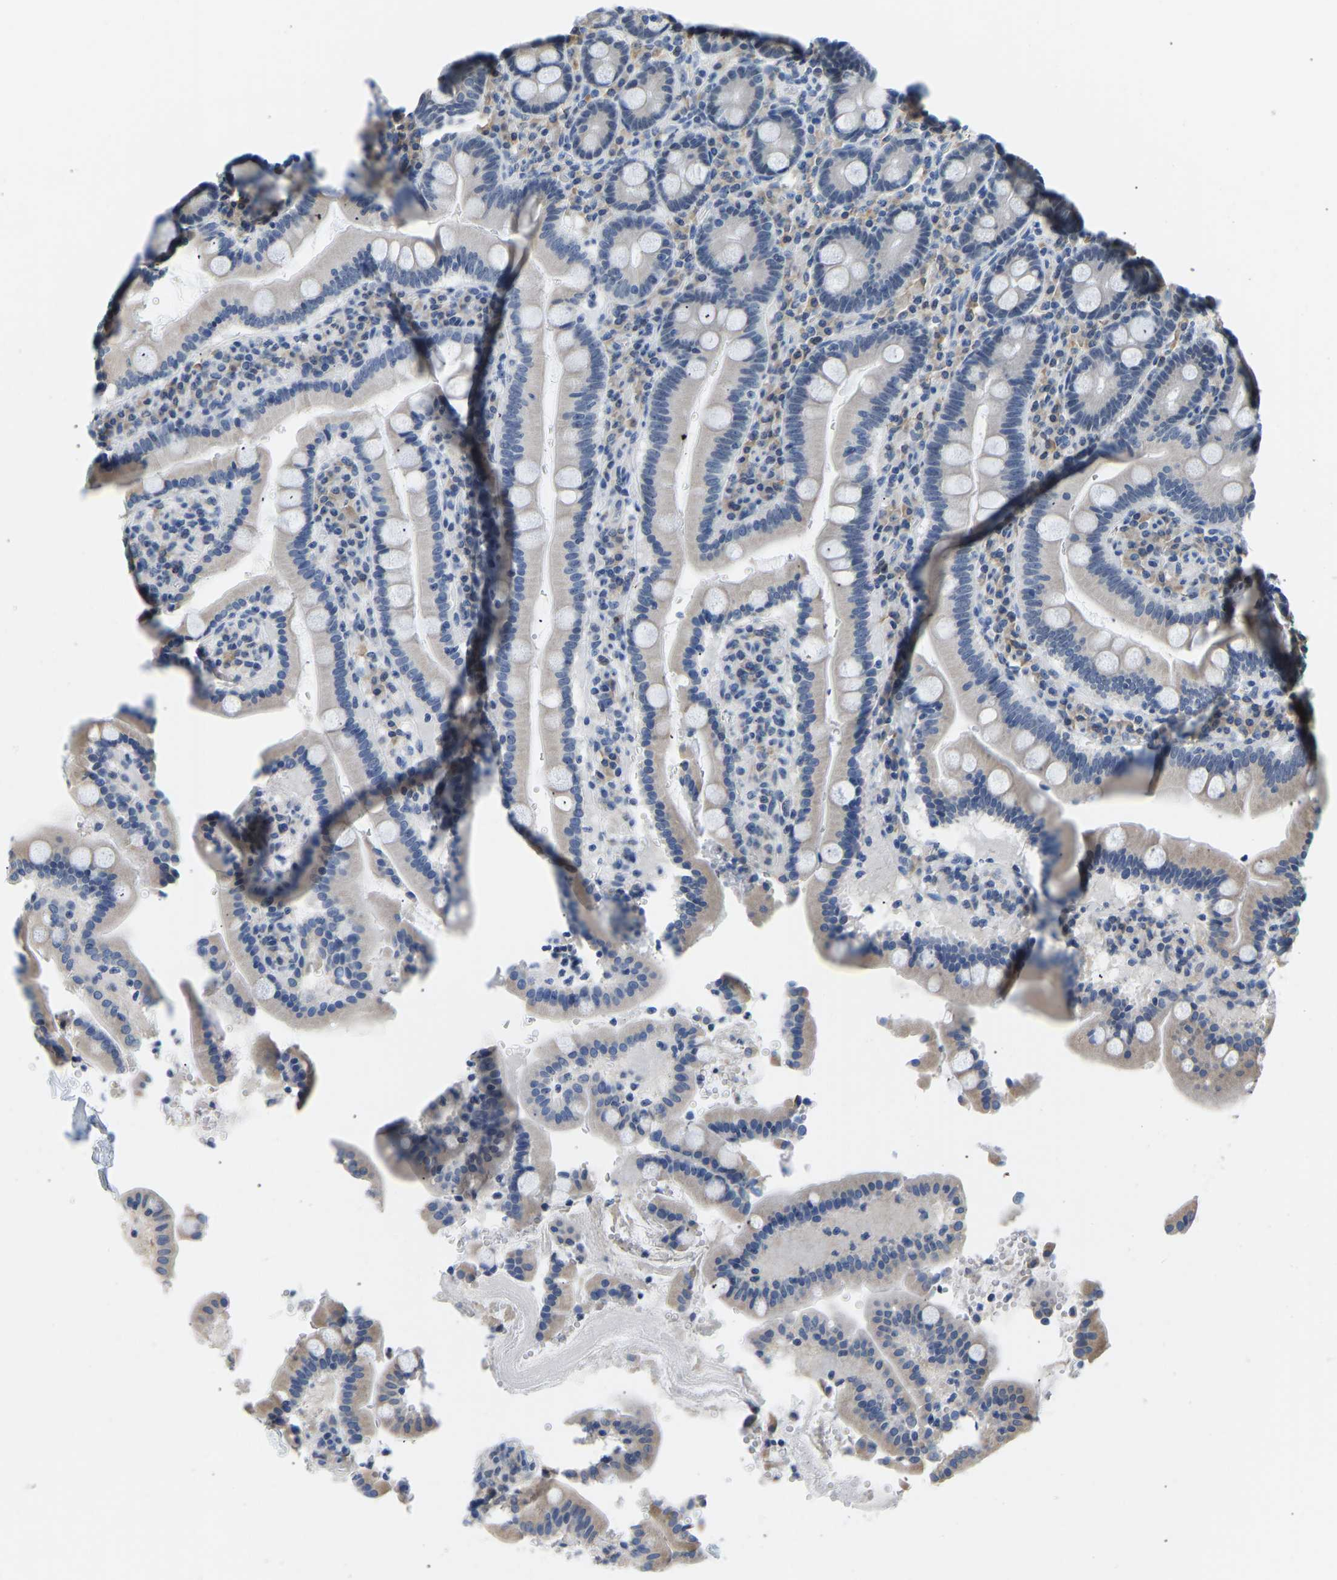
{"staining": {"intensity": "negative", "quantity": "none", "location": "none"}, "tissue": "duodenum", "cell_type": "Glandular cells", "image_type": "normal", "snomed": [{"axis": "morphology", "description": "Normal tissue, NOS"}, {"axis": "topography", "description": "Small intestine, NOS"}], "caption": "Image shows no protein positivity in glandular cells of benign duodenum. Brightfield microscopy of immunohistochemistry stained with DAB (3,3'-diaminobenzidine) (brown) and hematoxylin (blue), captured at high magnification.", "gene": "VRK1", "patient": {"sex": "female", "age": 71}}